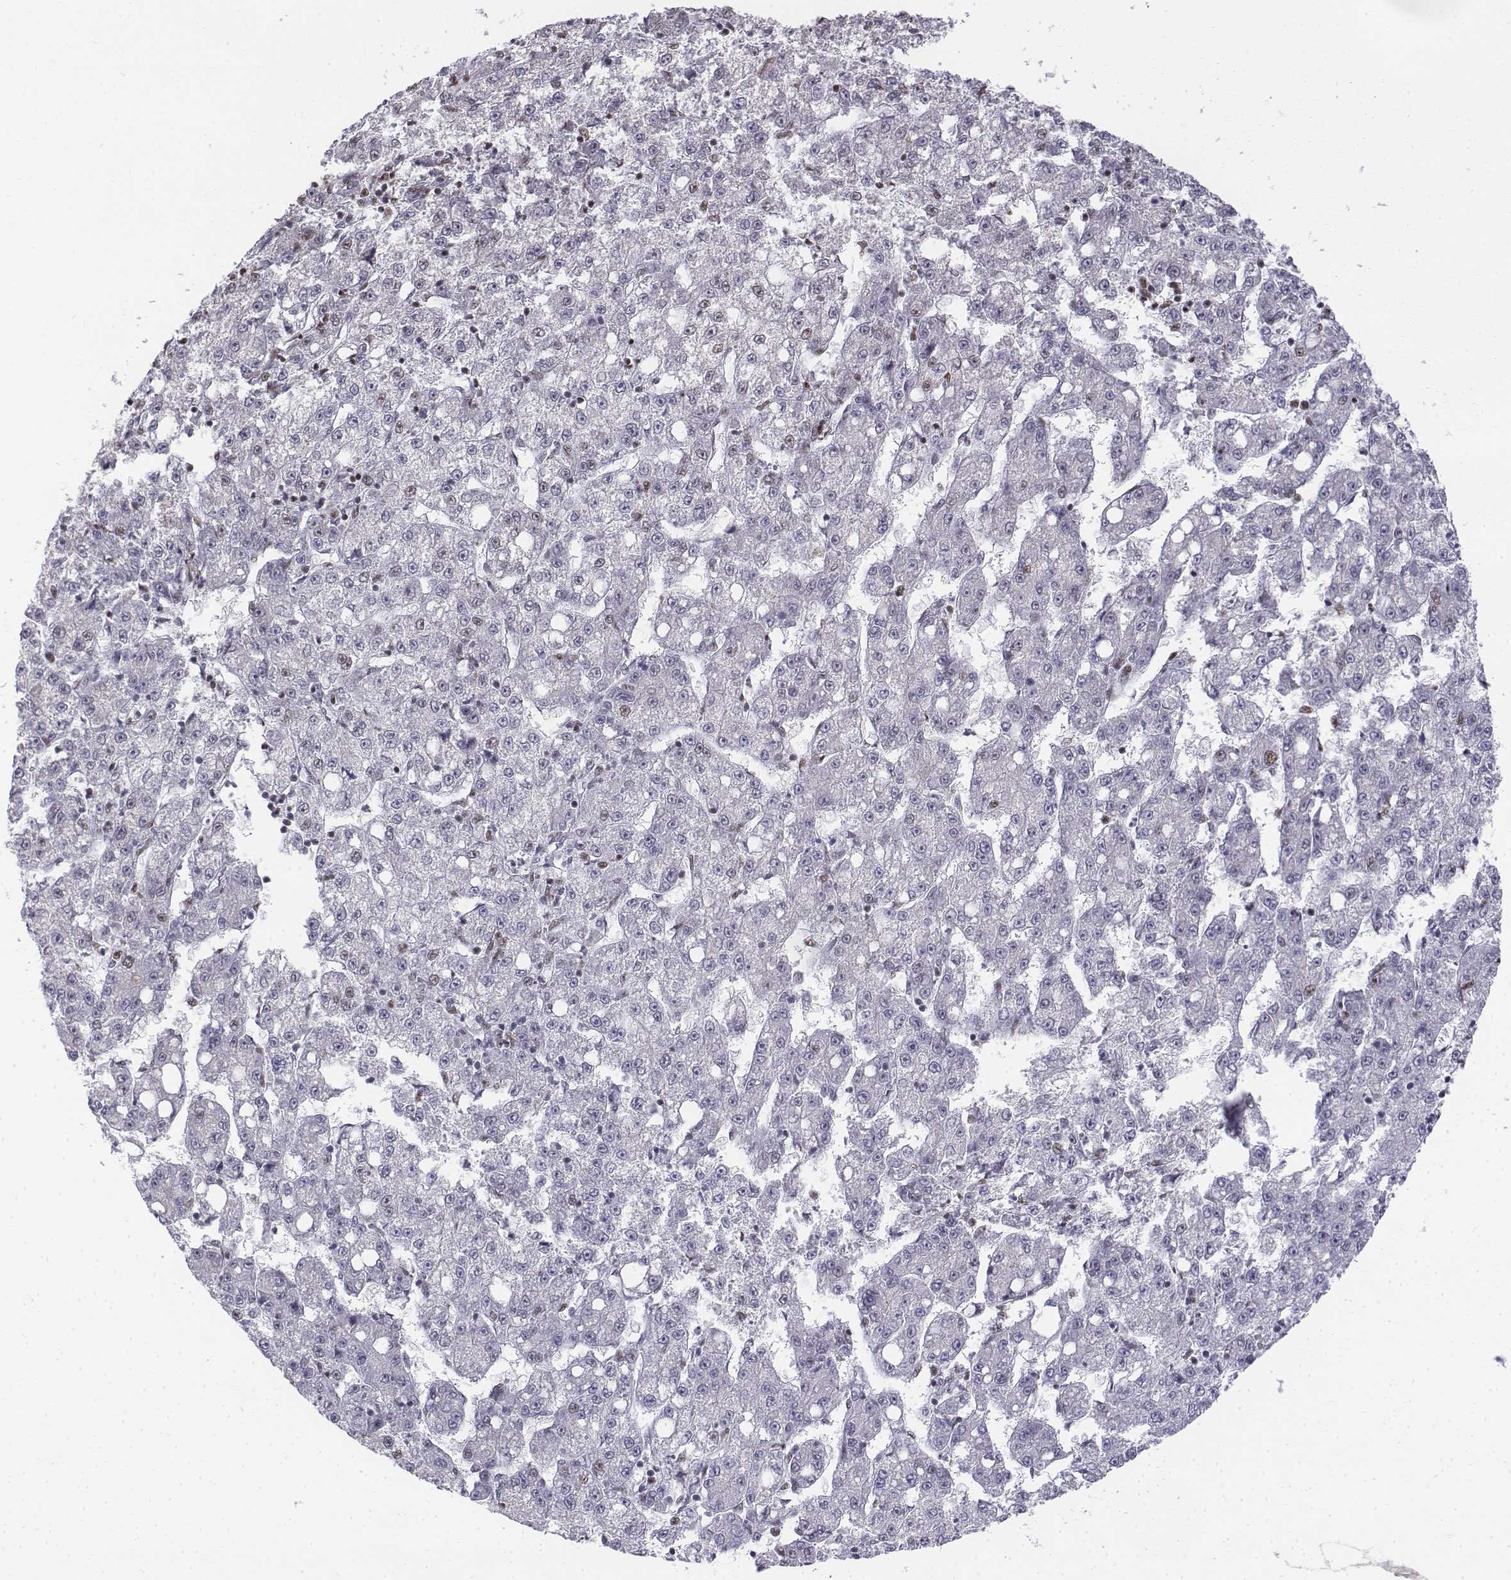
{"staining": {"intensity": "negative", "quantity": "none", "location": "none"}, "tissue": "liver cancer", "cell_type": "Tumor cells", "image_type": "cancer", "snomed": [{"axis": "morphology", "description": "Carcinoma, Hepatocellular, NOS"}, {"axis": "topography", "description": "Liver"}], "caption": "Tumor cells are negative for brown protein staining in liver hepatocellular carcinoma.", "gene": "SETD1A", "patient": {"sex": "female", "age": 65}}